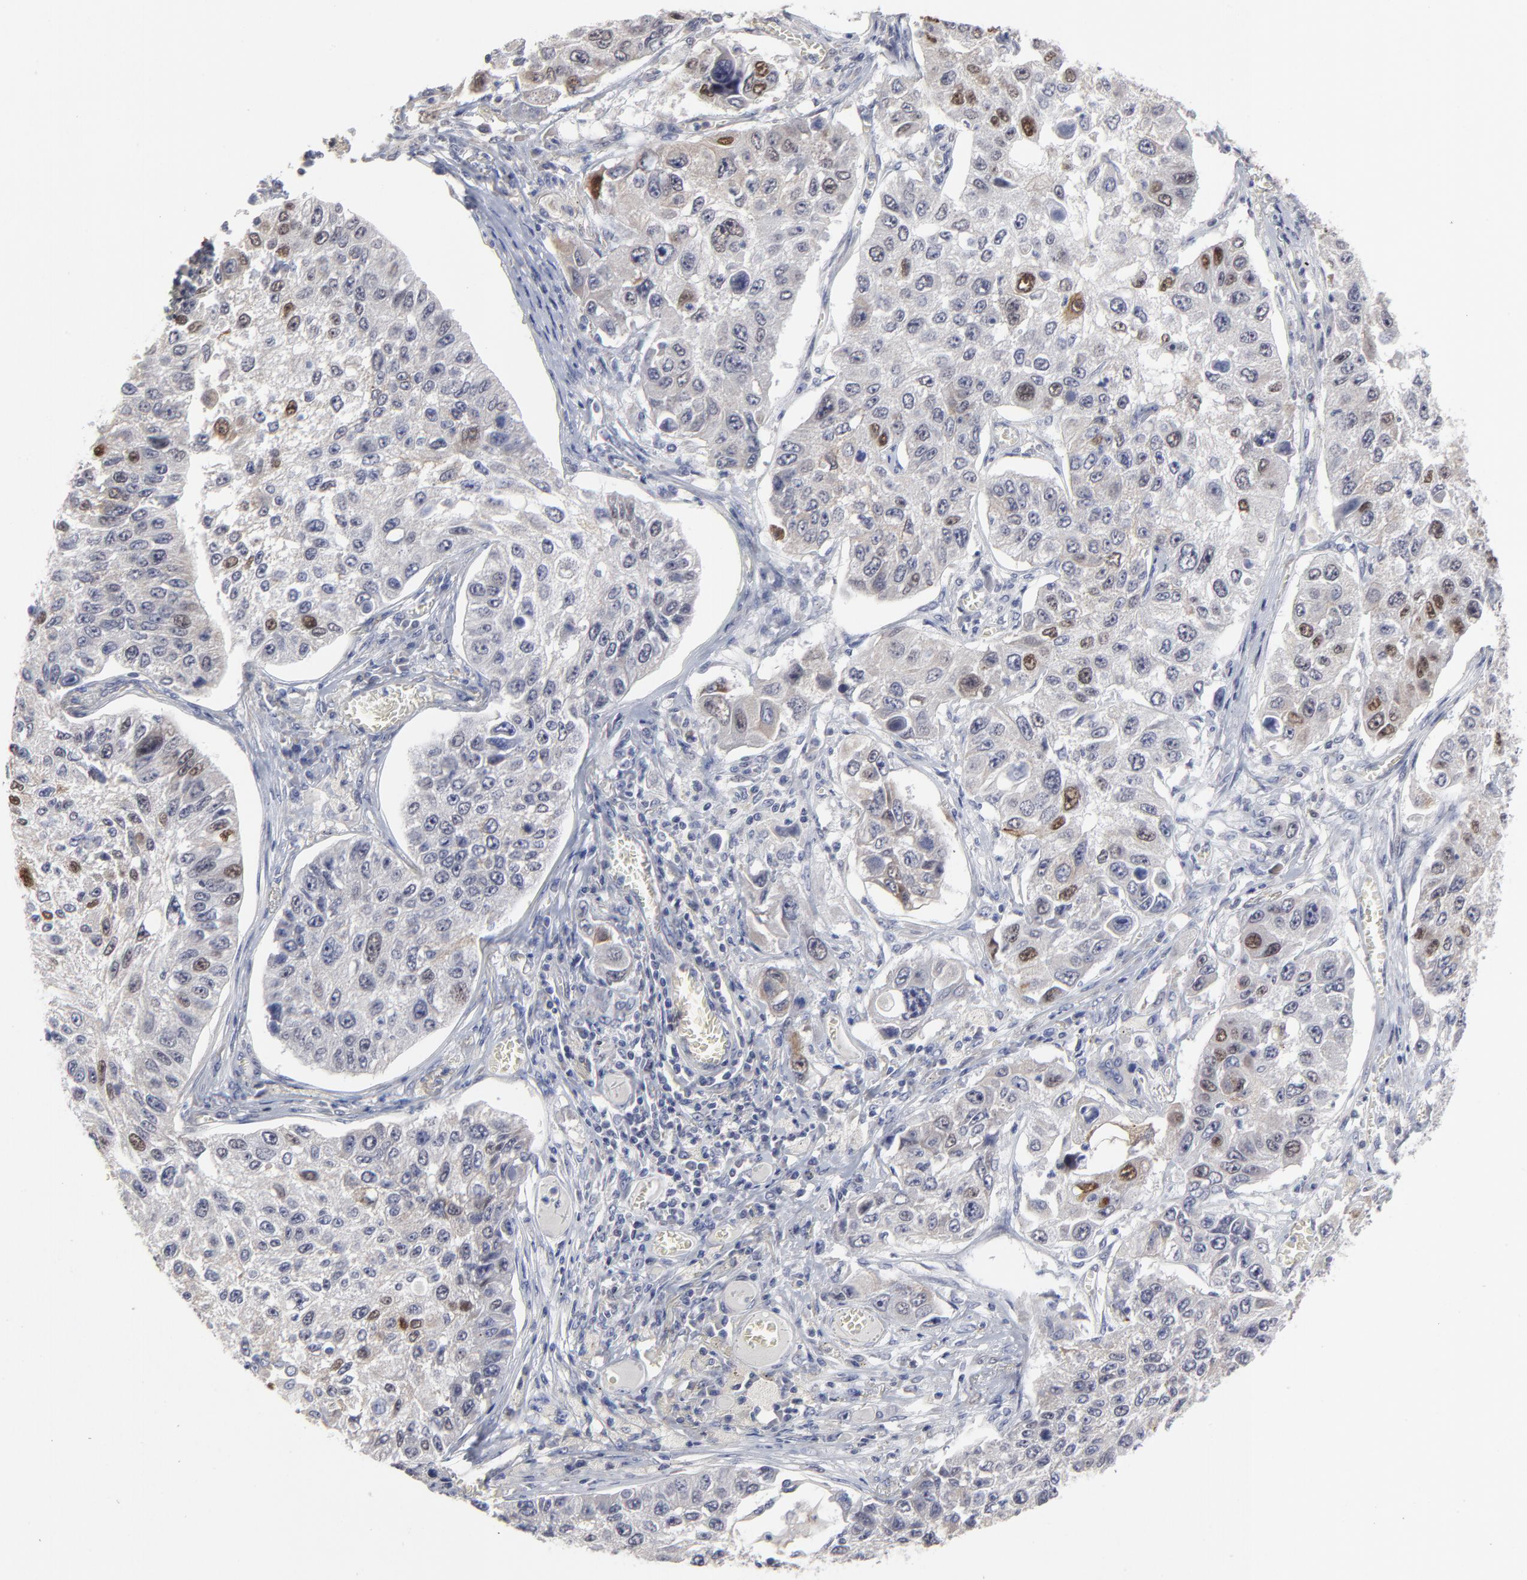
{"staining": {"intensity": "moderate", "quantity": "<25%", "location": "nuclear"}, "tissue": "lung cancer", "cell_type": "Tumor cells", "image_type": "cancer", "snomed": [{"axis": "morphology", "description": "Squamous cell carcinoma, NOS"}, {"axis": "topography", "description": "Lung"}], "caption": "Brown immunohistochemical staining in lung cancer demonstrates moderate nuclear expression in about <25% of tumor cells. Using DAB (3,3'-diaminobenzidine) (brown) and hematoxylin (blue) stains, captured at high magnification using brightfield microscopy.", "gene": "MAGEA10", "patient": {"sex": "male", "age": 71}}